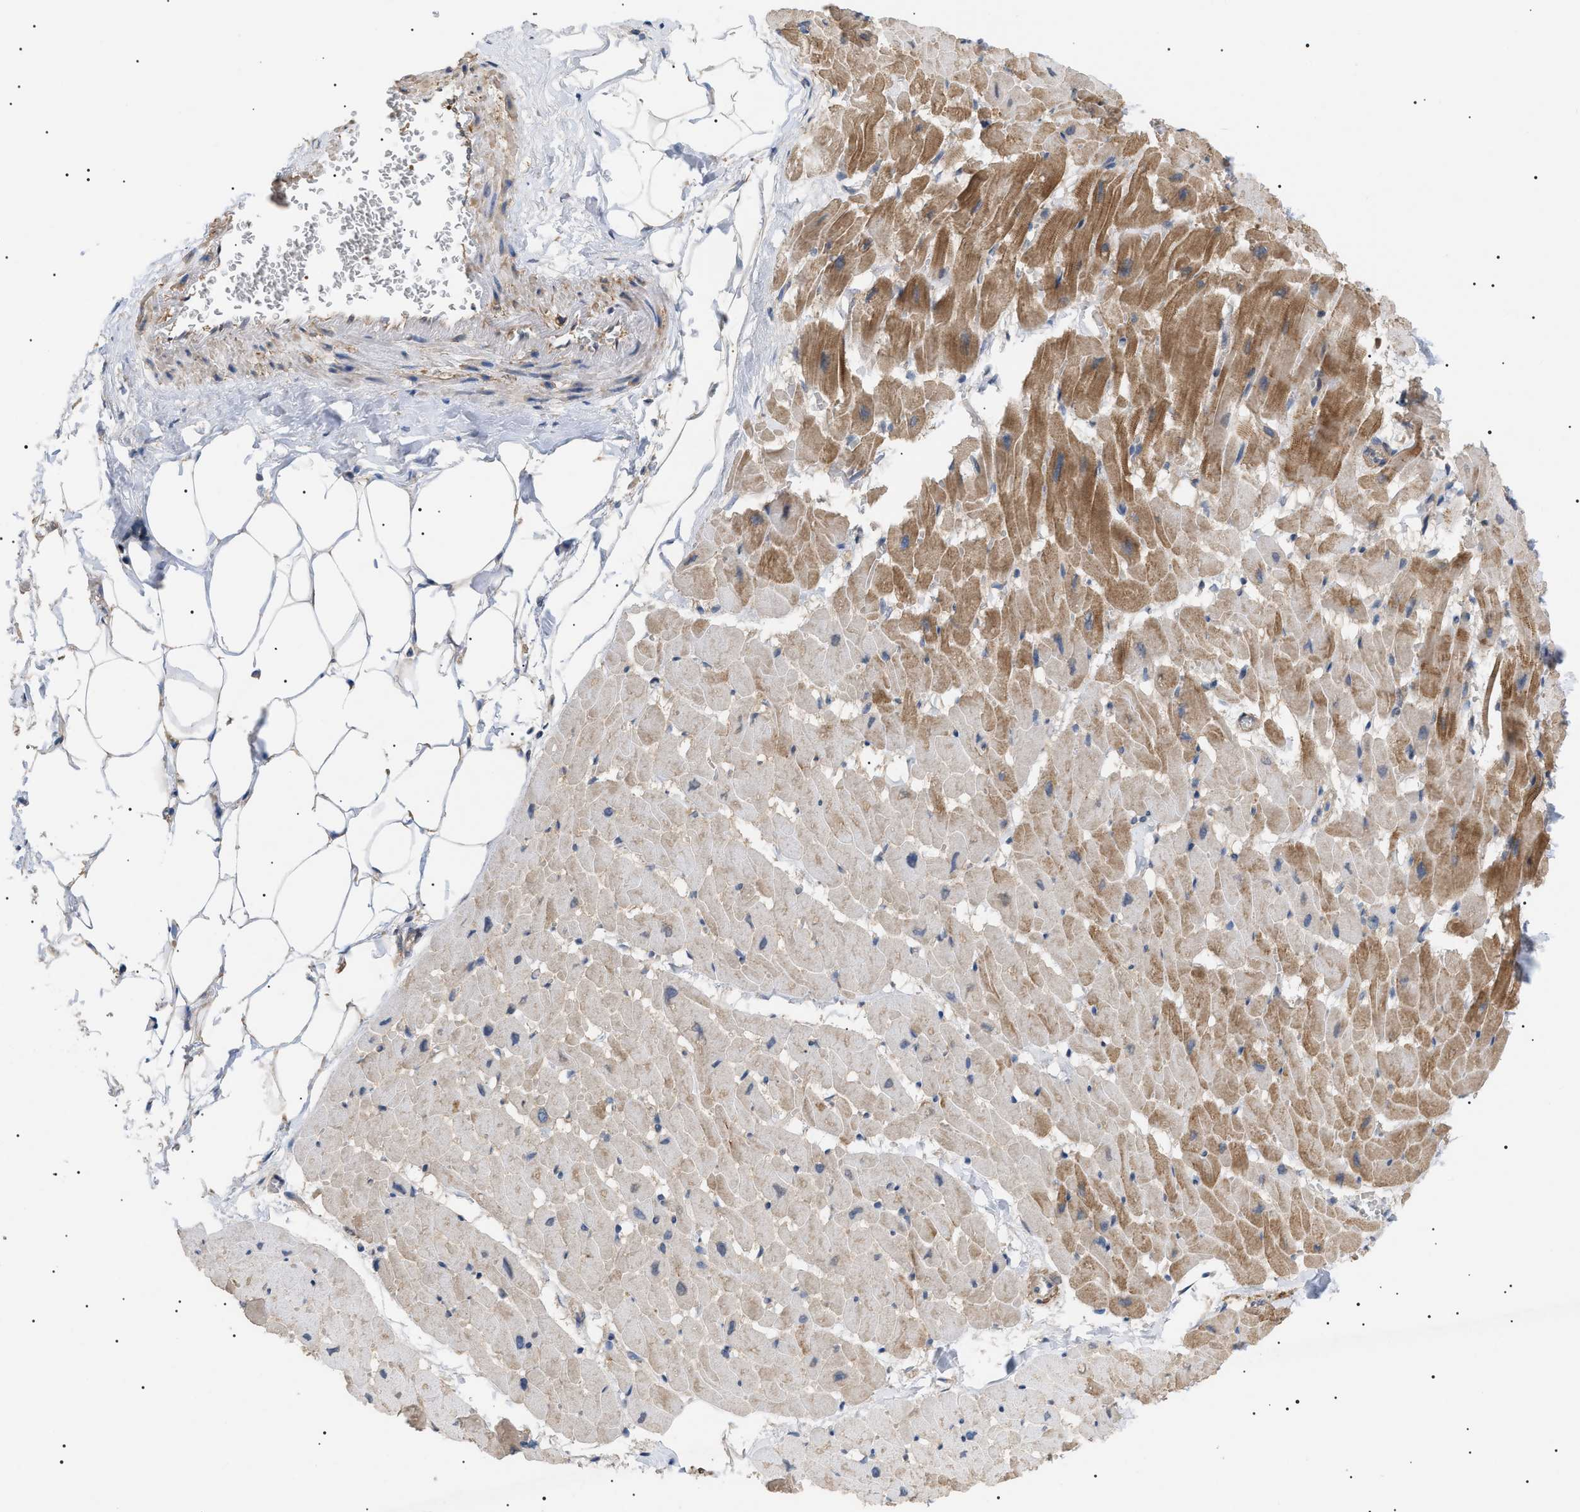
{"staining": {"intensity": "moderate", "quantity": ">75%", "location": "cytoplasmic/membranous"}, "tissue": "heart muscle", "cell_type": "Cardiomyocytes", "image_type": "normal", "snomed": [{"axis": "morphology", "description": "Normal tissue, NOS"}, {"axis": "topography", "description": "Heart"}], "caption": "Normal heart muscle displays moderate cytoplasmic/membranous staining in about >75% of cardiomyocytes, visualized by immunohistochemistry. (IHC, brightfield microscopy, high magnification).", "gene": "IRS2", "patient": {"sex": "female", "age": 19}}